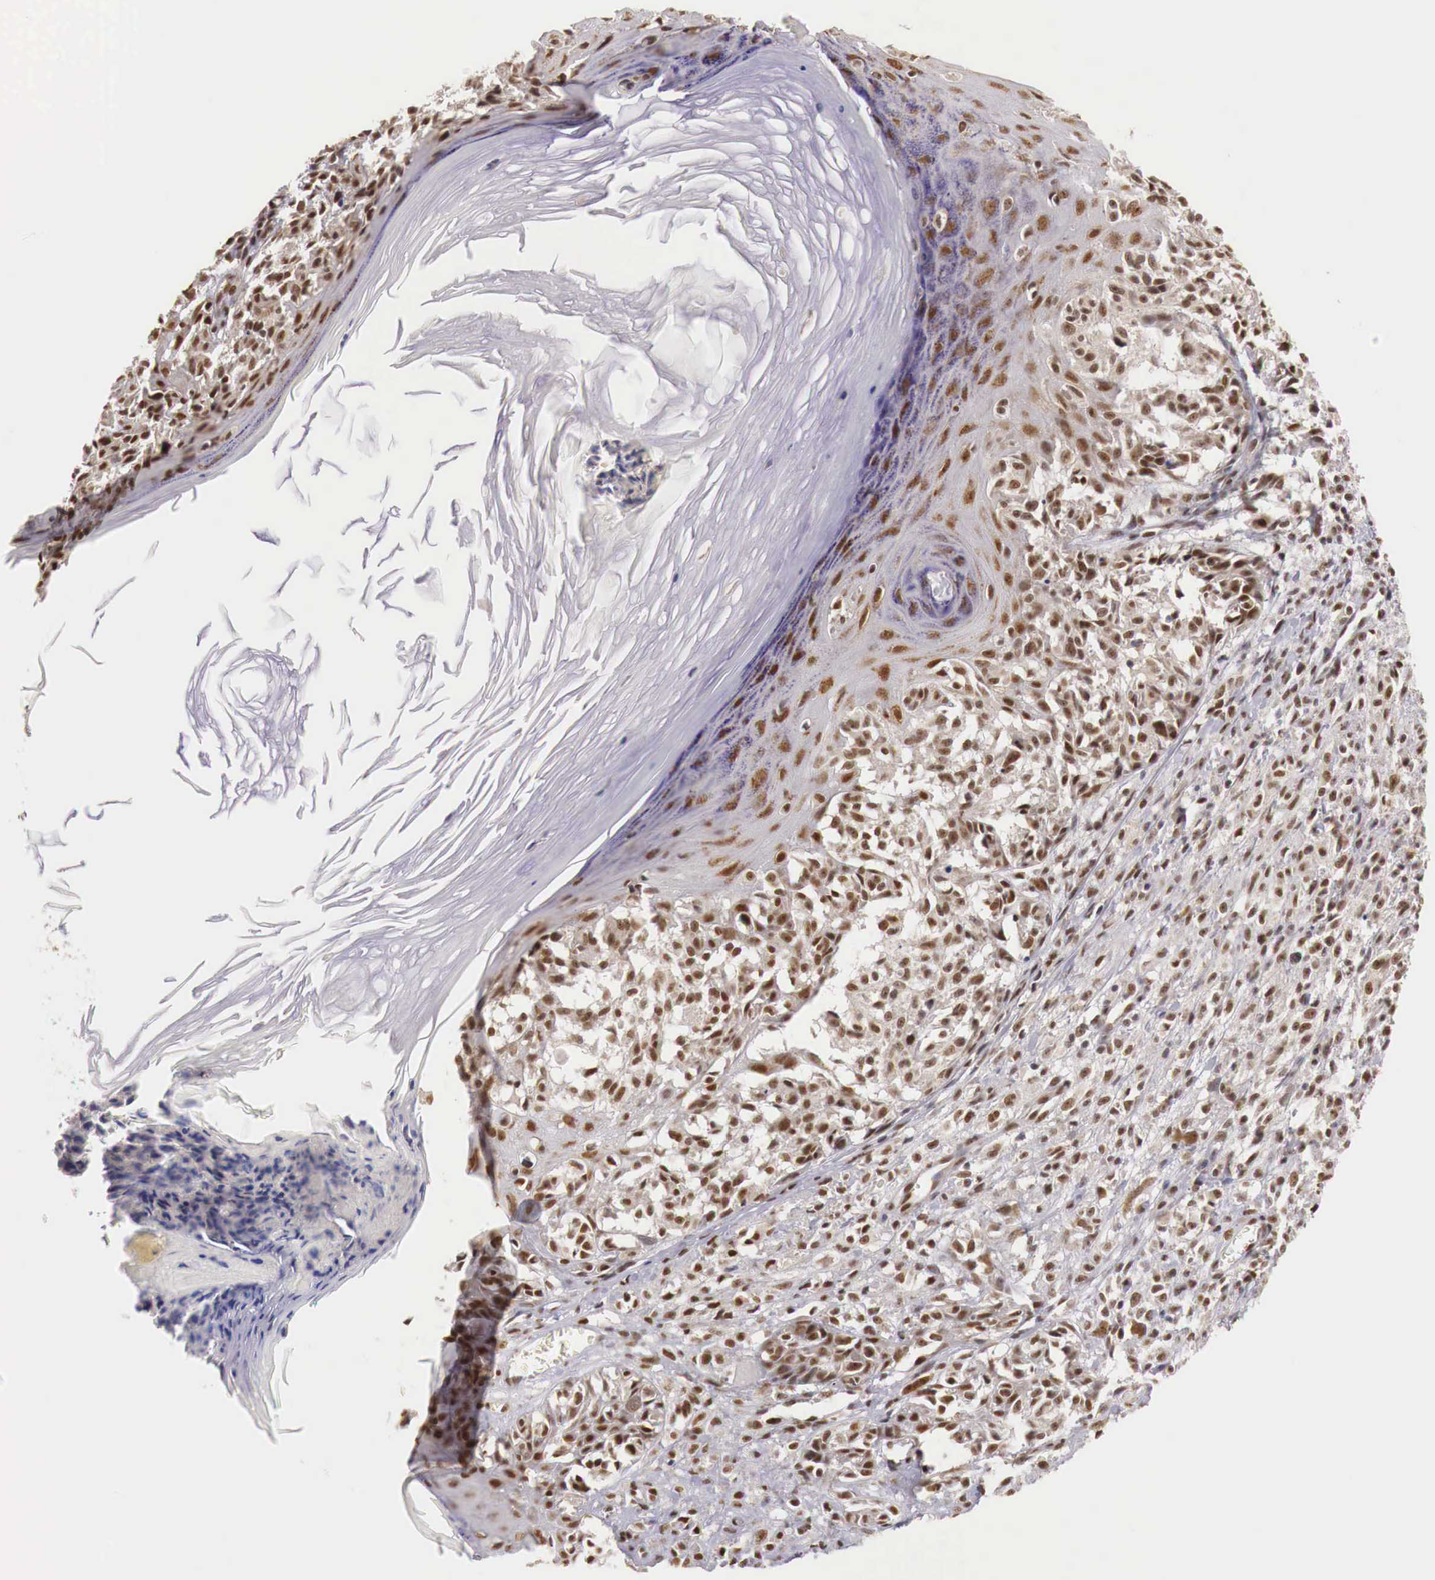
{"staining": {"intensity": "moderate", "quantity": ">75%", "location": "cytoplasmic/membranous,nuclear"}, "tissue": "melanoma", "cell_type": "Tumor cells", "image_type": "cancer", "snomed": [{"axis": "morphology", "description": "Malignant melanoma, NOS"}, {"axis": "topography", "description": "Skin"}], "caption": "Melanoma stained with a brown dye exhibits moderate cytoplasmic/membranous and nuclear positive expression in approximately >75% of tumor cells.", "gene": "GPKOW", "patient": {"sex": "male", "age": 80}}